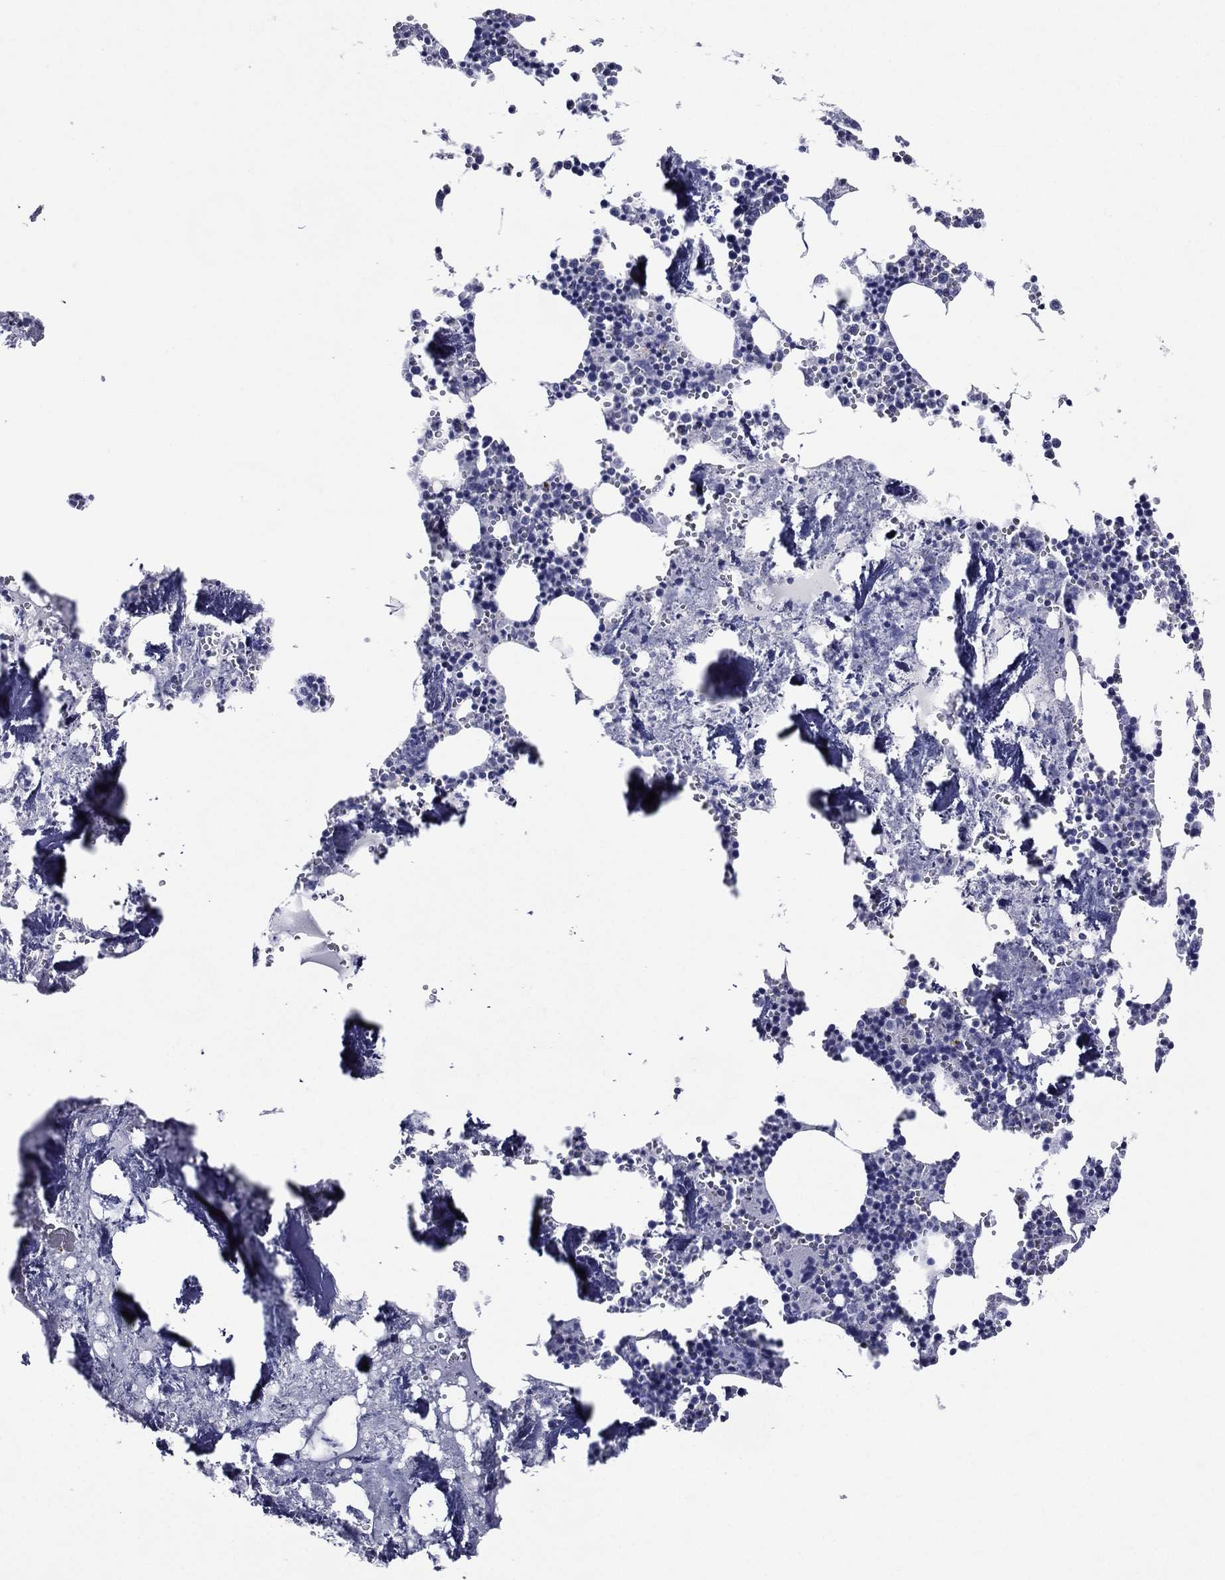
{"staining": {"intensity": "negative", "quantity": "none", "location": "none"}, "tissue": "bone marrow", "cell_type": "Hematopoietic cells", "image_type": "normal", "snomed": [{"axis": "morphology", "description": "Normal tissue, NOS"}, {"axis": "topography", "description": "Bone marrow"}], "caption": "IHC of normal bone marrow demonstrates no staining in hematopoietic cells. Brightfield microscopy of immunohistochemistry (IHC) stained with DAB (brown) and hematoxylin (blue), captured at high magnification.", "gene": "ACE2", "patient": {"sex": "male", "age": 54}}